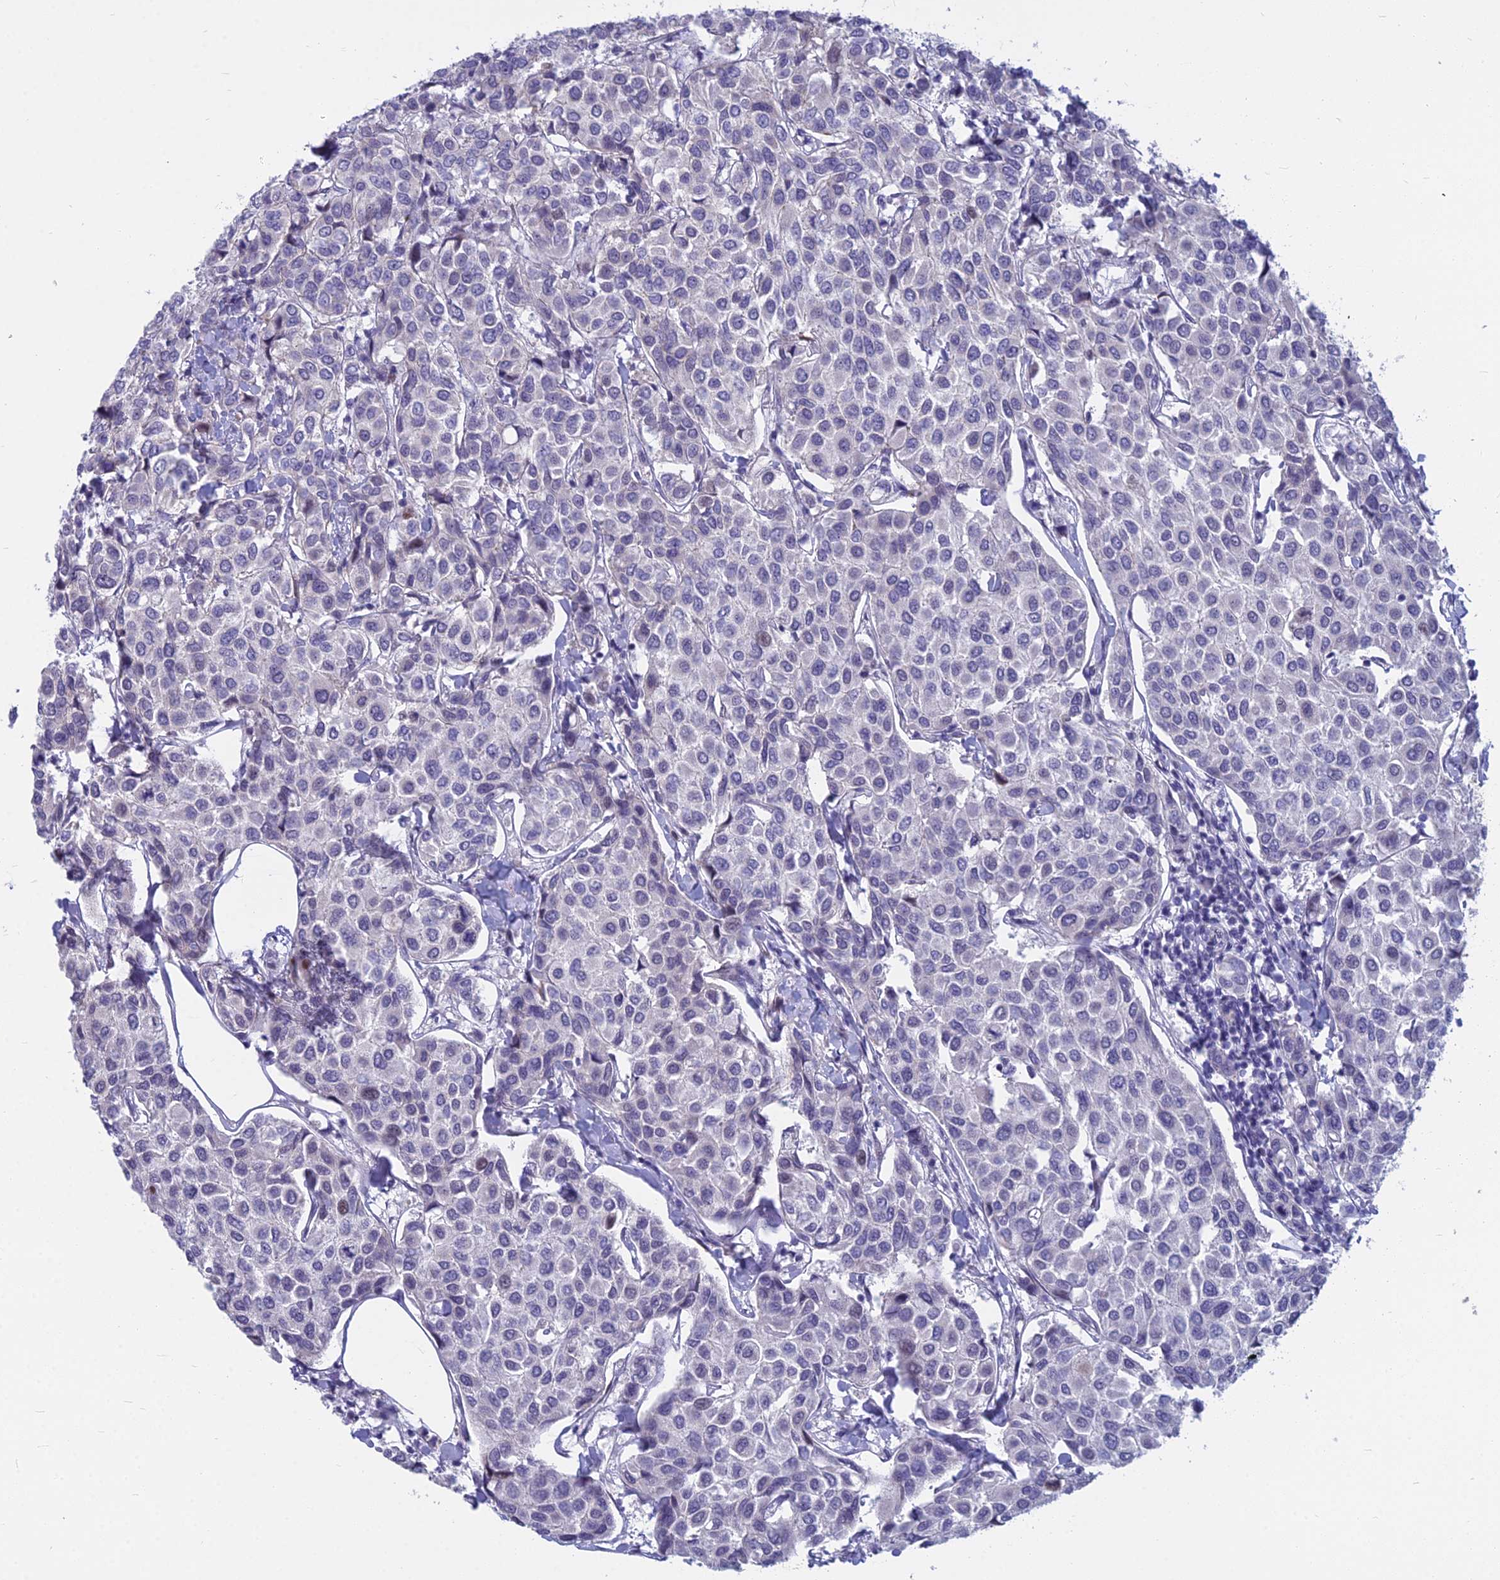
{"staining": {"intensity": "negative", "quantity": "none", "location": "none"}, "tissue": "breast cancer", "cell_type": "Tumor cells", "image_type": "cancer", "snomed": [{"axis": "morphology", "description": "Duct carcinoma"}, {"axis": "topography", "description": "Breast"}], "caption": "The IHC photomicrograph has no significant expression in tumor cells of breast cancer tissue.", "gene": "MYBPC2", "patient": {"sex": "female", "age": 55}}